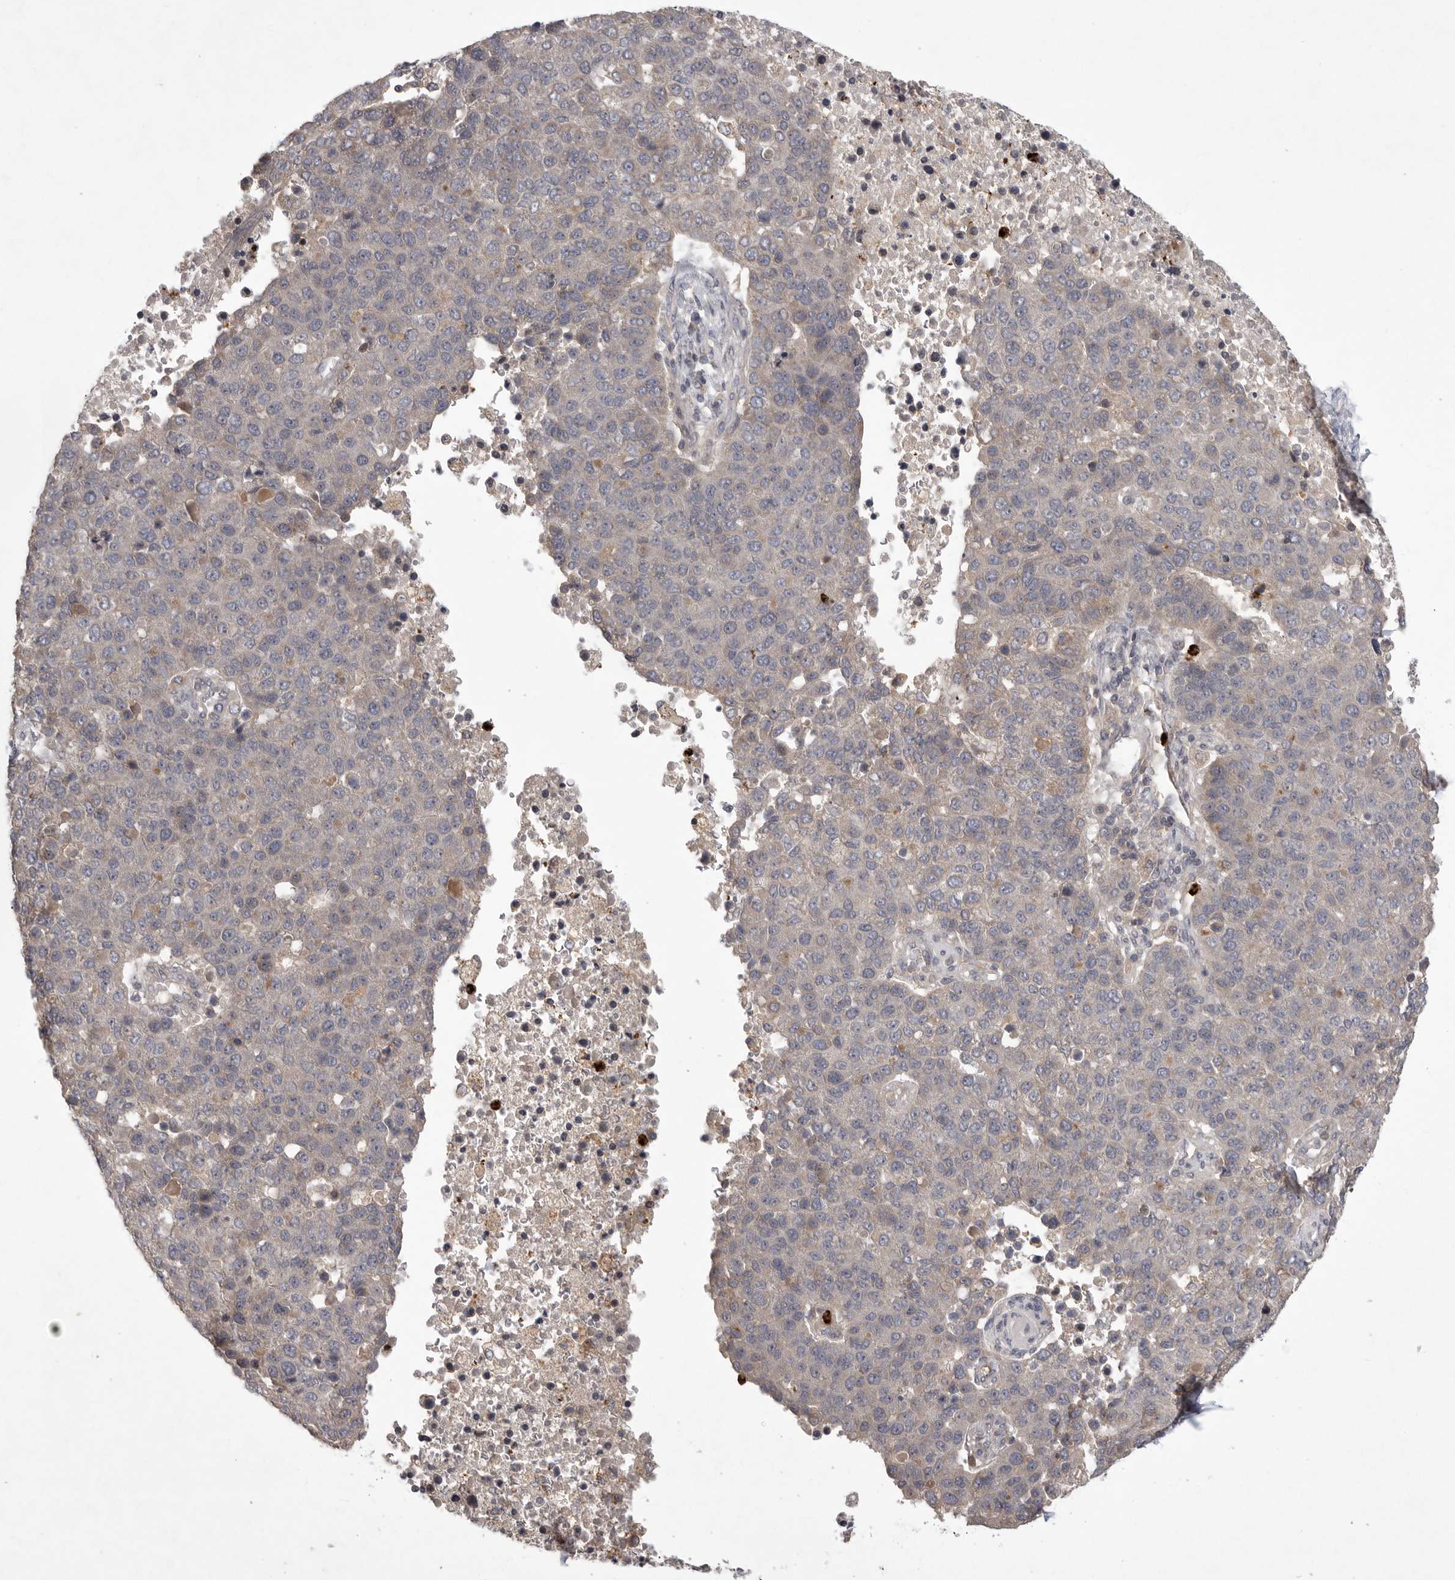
{"staining": {"intensity": "weak", "quantity": "<25%", "location": "cytoplasmic/membranous"}, "tissue": "pancreatic cancer", "cell_type": "Tumor cells", "image_type": "cancer", "snomed": [{"axis": "morphology", "description": "Adenocarcinoma, NOS"}, {"axis": "topography", "description": "Pancreas"}], "caption": "There is no significant positivity in tumor cells of adenocarcinoma (pancreatic).", "gene": "UBE3D", "patient": {"sex": "female", "age": 61}}